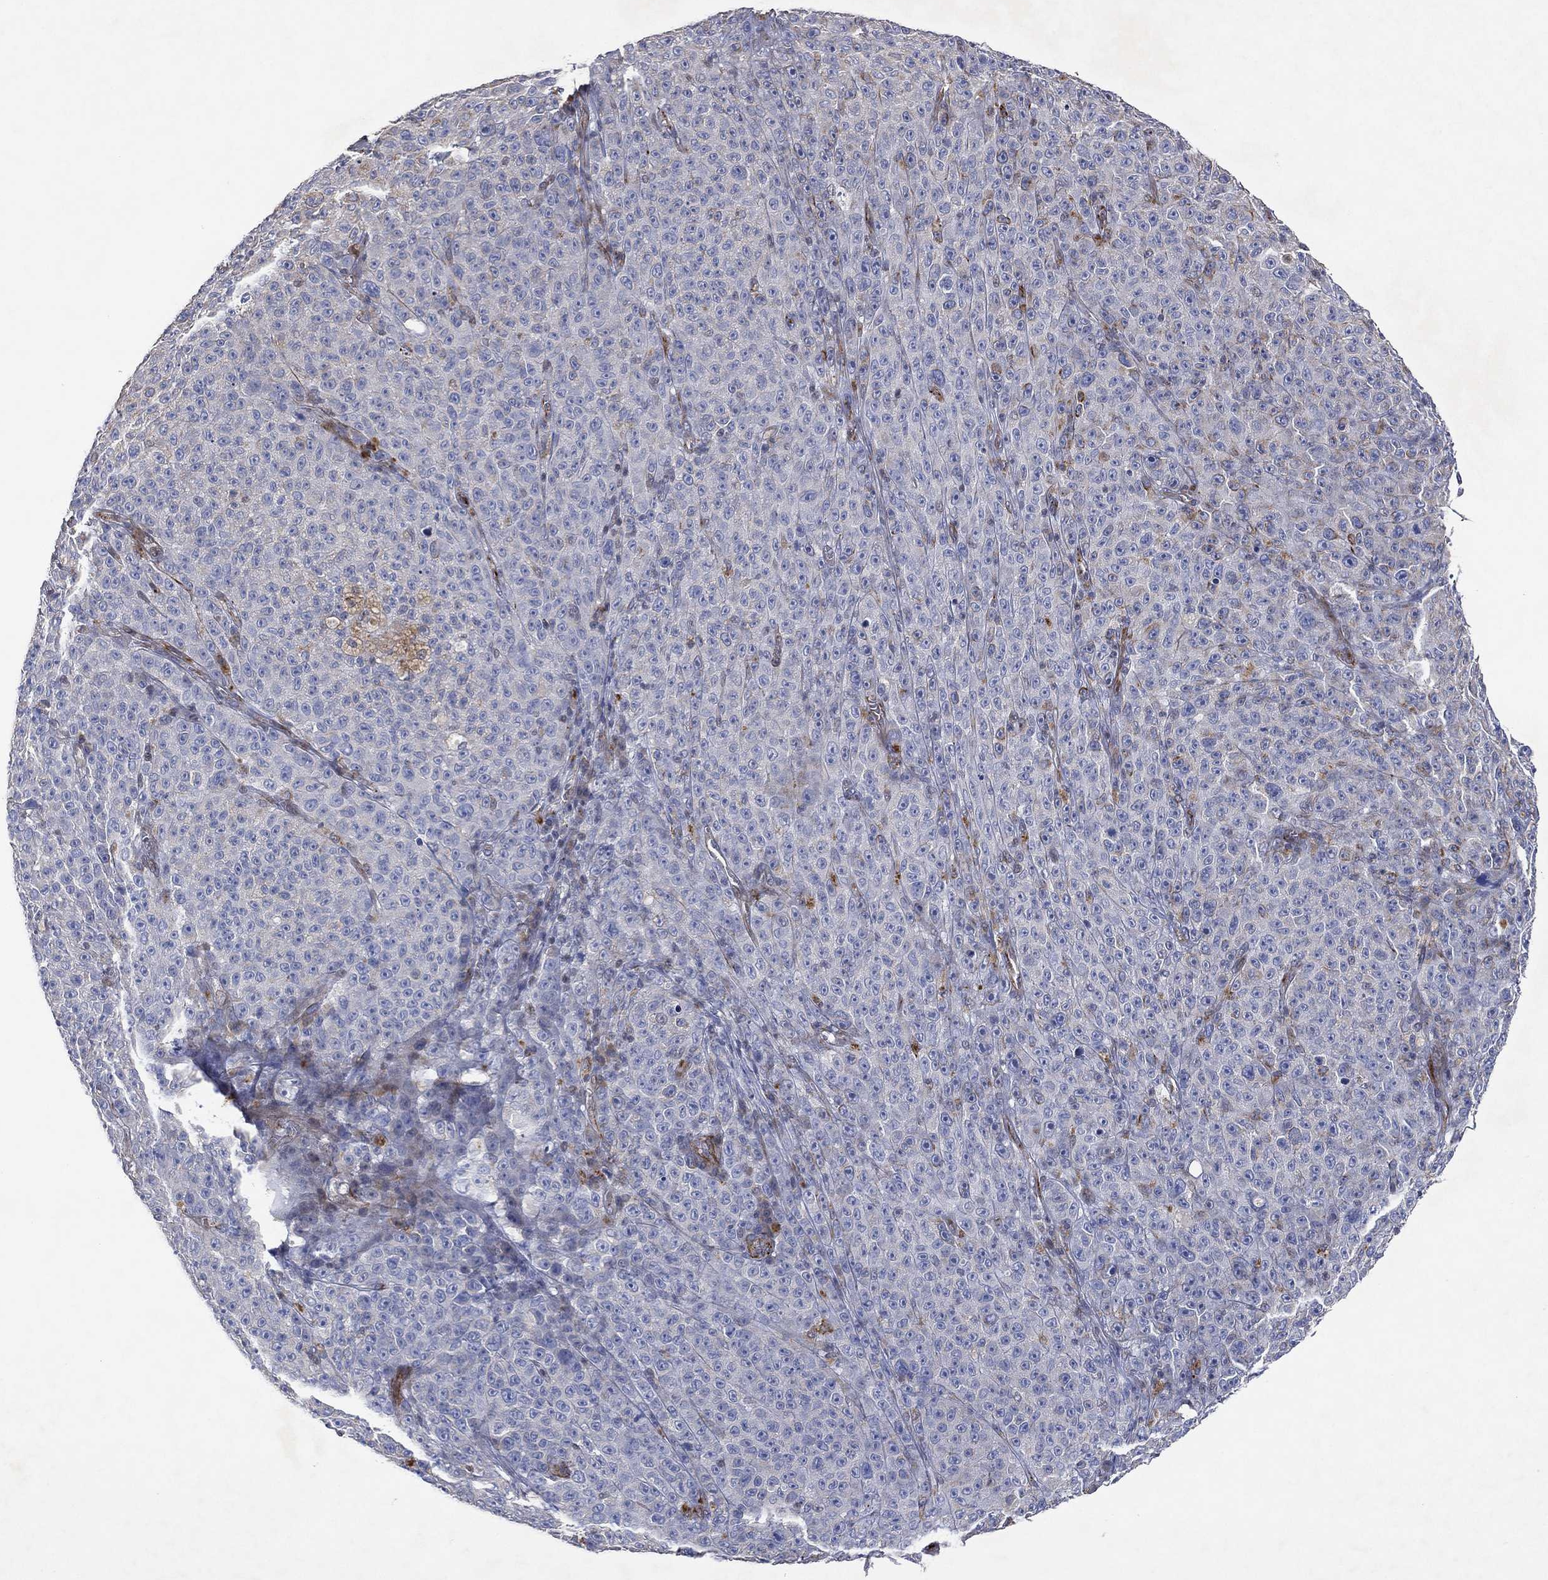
{"staining": {"intensity": "negative", "quantity": "none", "location": "none"}, "tissue": "melanoma", "cell_type": "Tumor cells", "image_type": "cancer", "snomed": [{"axis": "morphology", "description": "Malignant melanoma, NOS"}, {"axis": "topography", "description": "Skin"}], "caption": "A high-resolution micrograph shows immunohistochemistry staining of melanoma, which reveals no significant positivity in tumor cells.", "gene": "FLI1", "patient": {"sex": "female", "age": 82}}